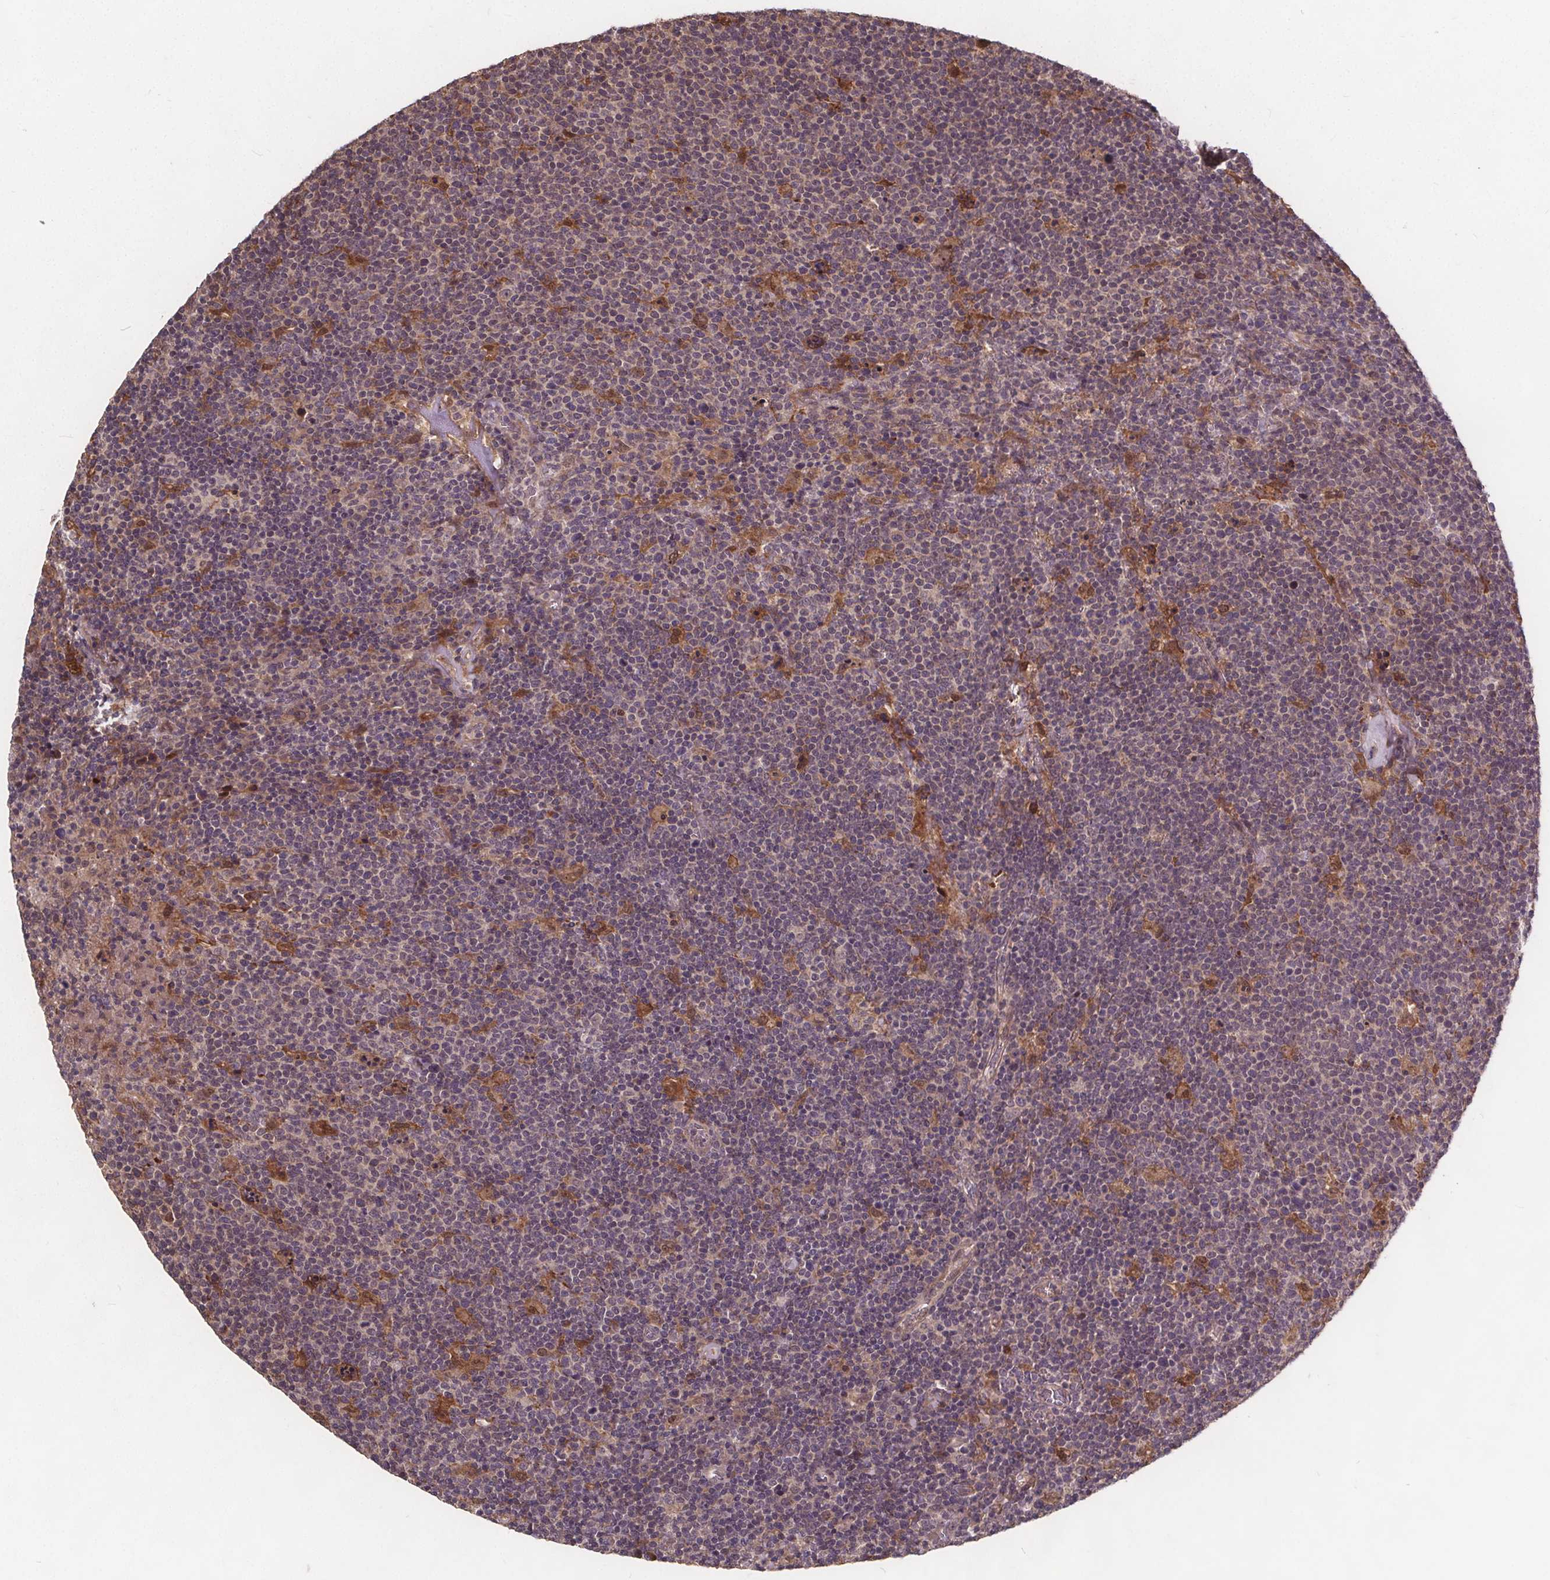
{"staining": {"intensity": "negative", "quantity": "none", "location": "none"}, "tissue": "lymphoma", "cell_type": "Tumor cells", "image_type": "cancer", "snomed": [{"axis": "morphology", "description": "Malignant lymphoma, non-Hodgkin's type, High grade"}, {"axis": "topography", "description": "Lymph node"}], "caption": "An image of human malignant lymphoma, non-Hodgkin's type (high-grade) is negative for staining in tumor cells. Brightfield microscopy of immunohistochemistry stained with DAB (3,3'-diaminobenzidine) (brown) and hematoxylin (blue), captured at high magnification.", "gene": "USP9X", "patient": {"sex": "male", "age": 61}}